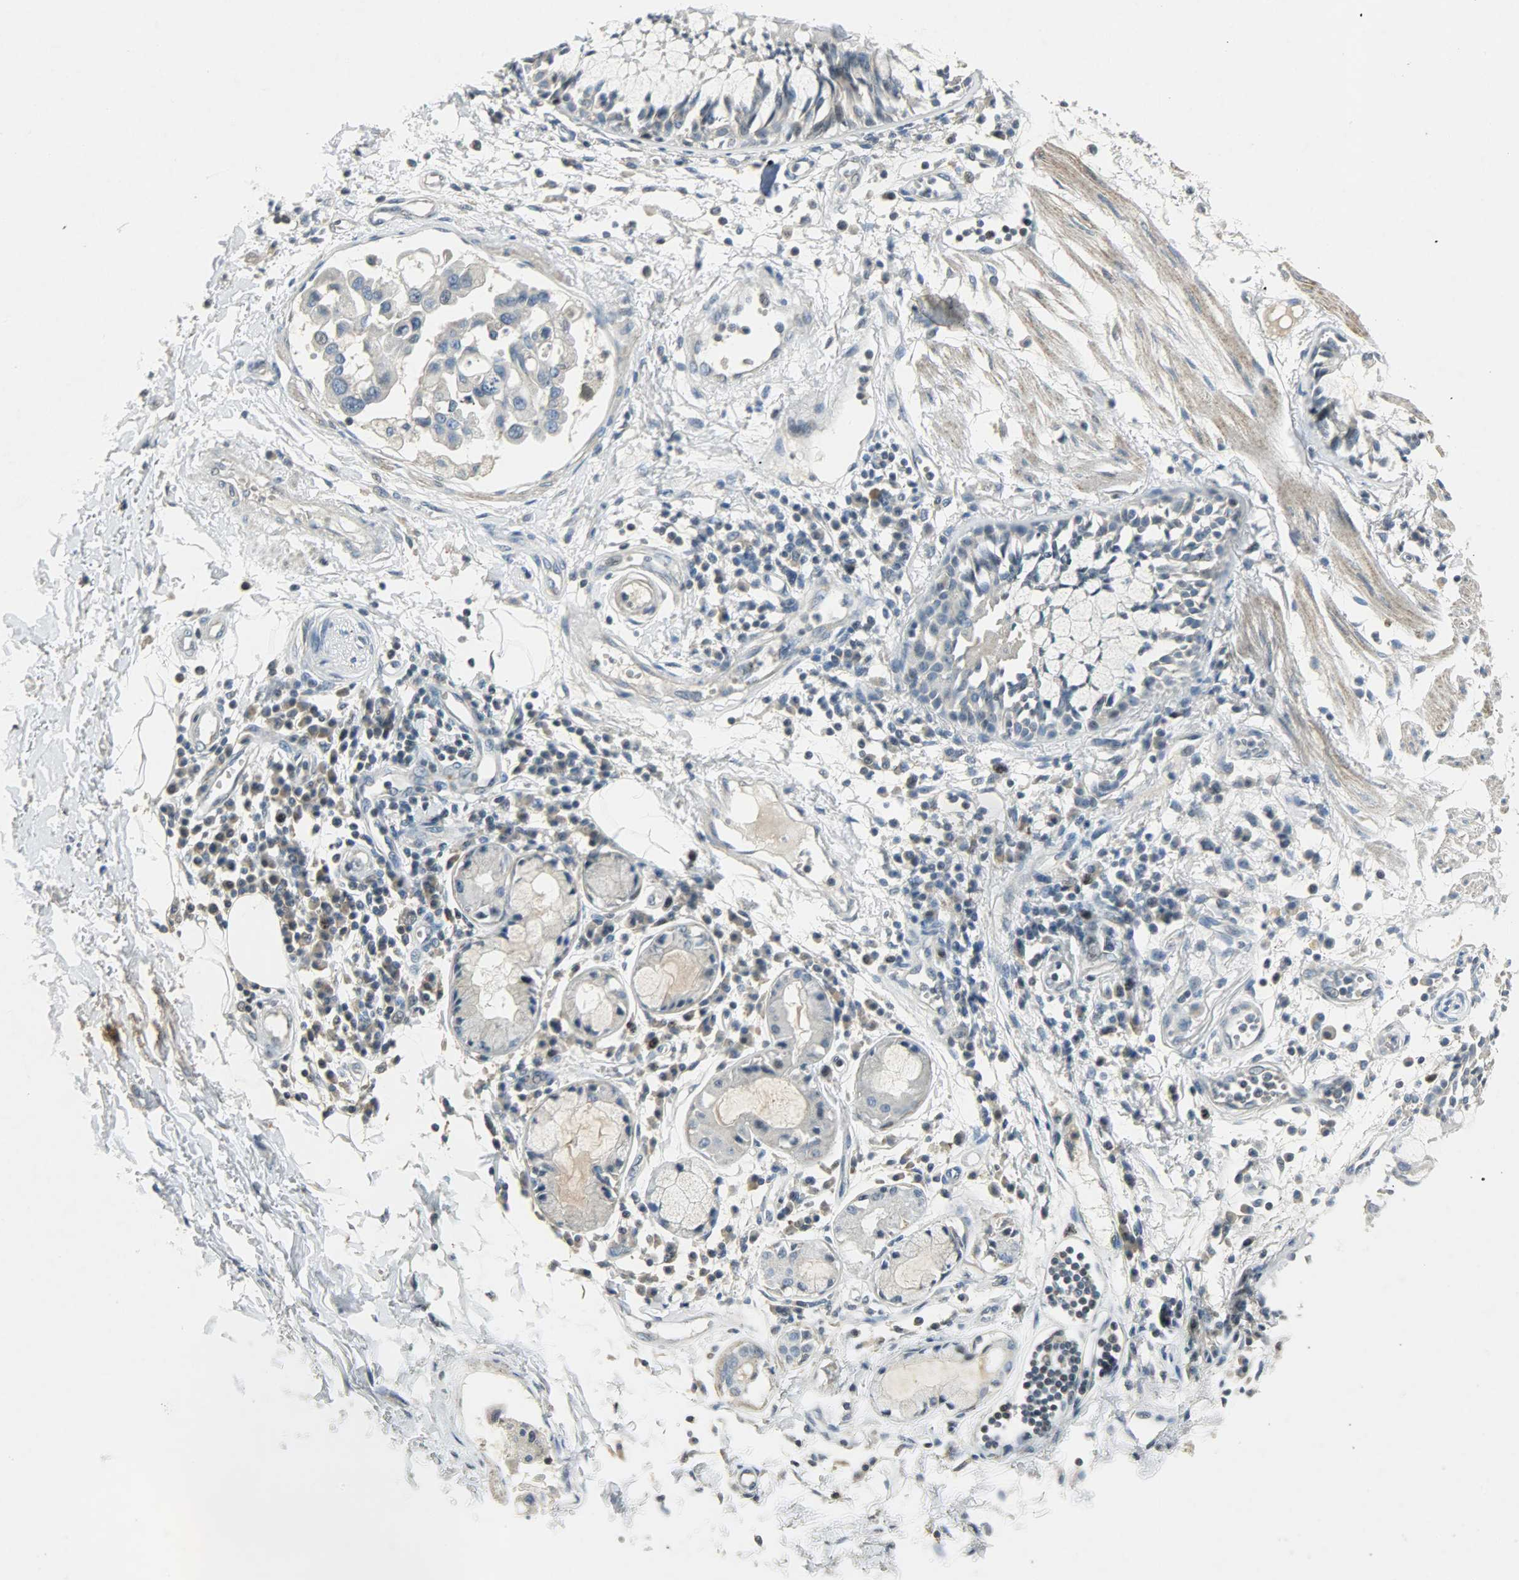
{"staining": {"intensity": "negative", "quantity": "none", "location": "none"}, "tissue": "adipose tissue", "cell_type": "Adipocytes", "image_type": "normal", "snomed": [{"axis": "morphology", "description": "Normal tissue, NOS"}, {"axis": "morphology", "description": "Adenocarcinoma, NOS"}, {"axis": "topography", "description": "Cartilage tissue"}, {"axis": "topography", "description": "Bronchus"}, {"axis": "topography", "description": "Lung"}], "caption": "Immunohistochemistry (IHC) histopathology image of normal adipose tissue: human adipose tissue stained with DAB (3,3'-diaminobenzidine) displays no significant protein expression in adipocytes. (DAB (3,3'-diaminobenzidine) immunohistochemistry (IHC) visualized using brightfield microscopy, high magnification).", "gene": "AURKB", "patient": {"sex": "female", "age": 67}}